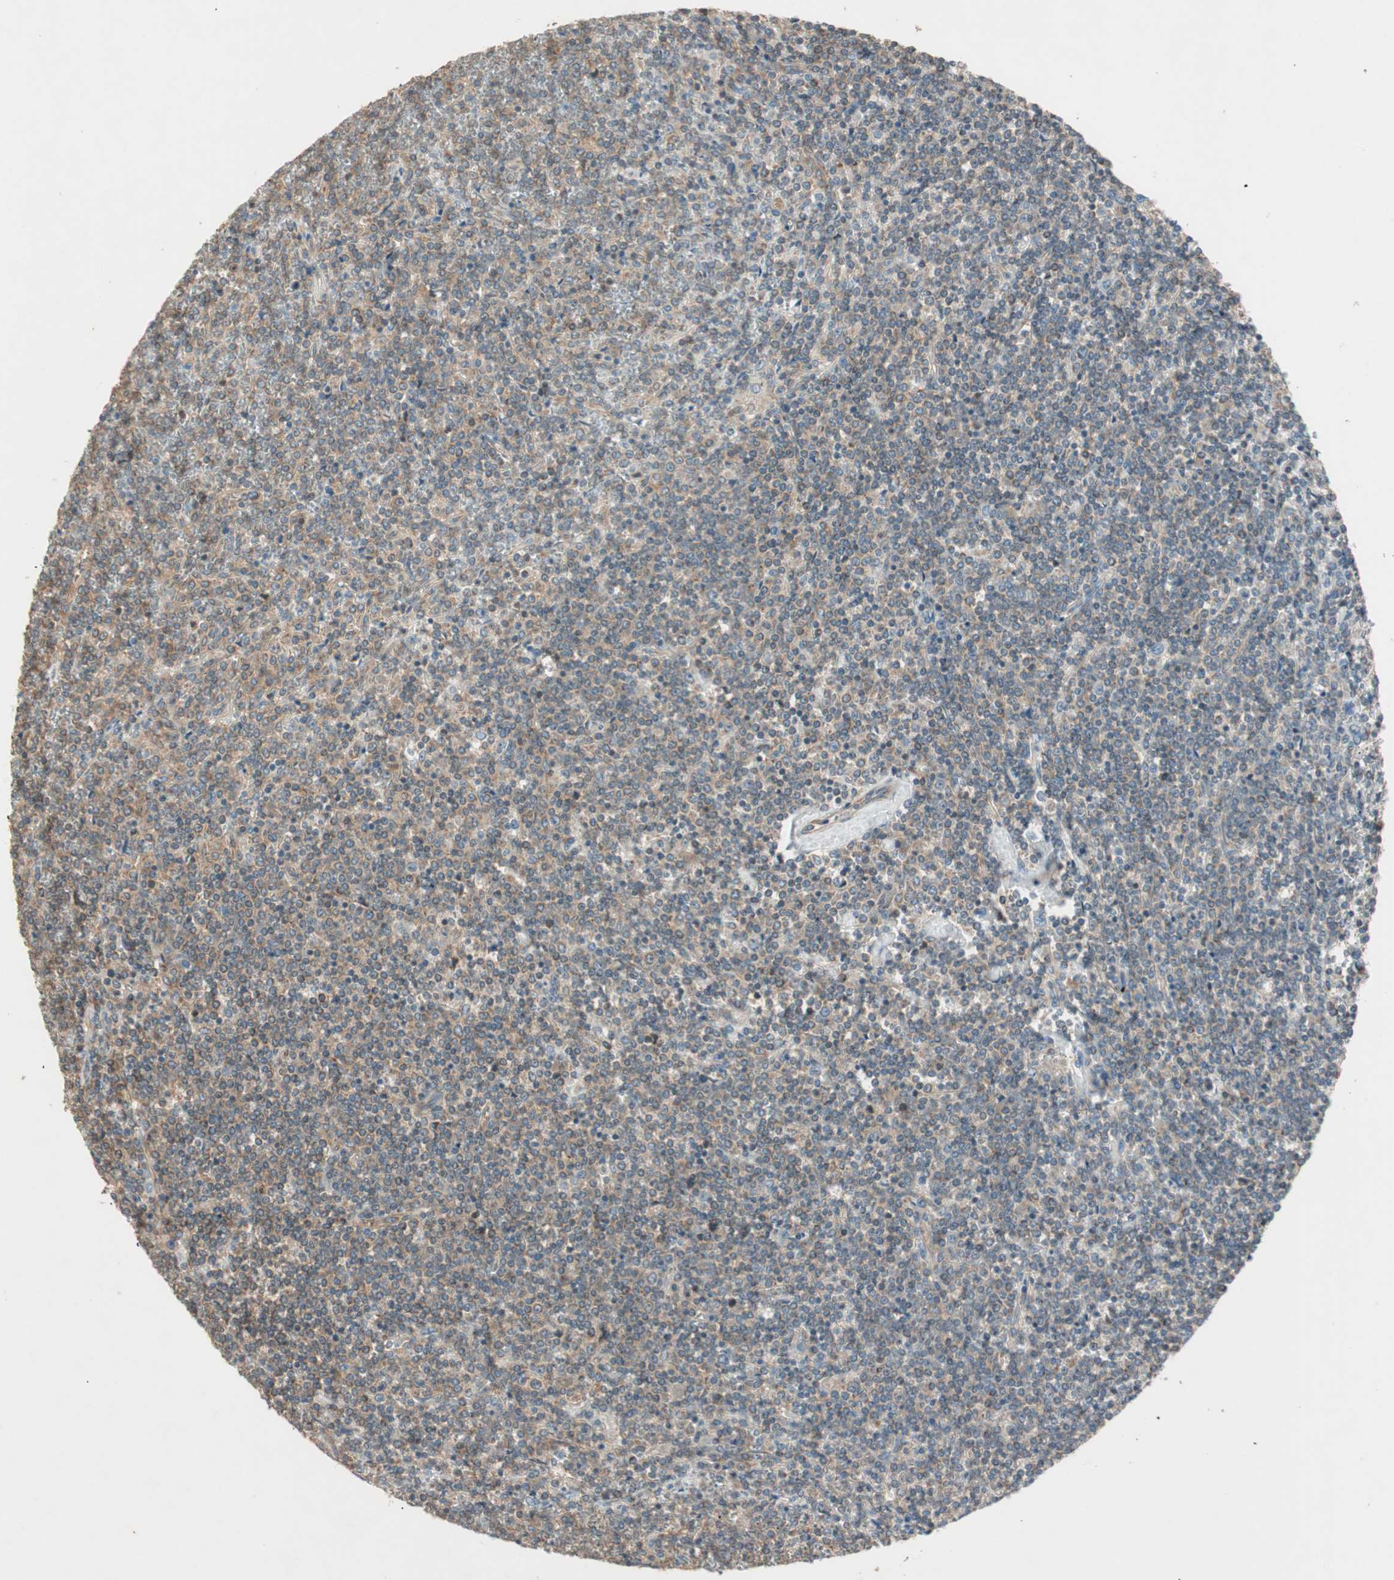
{"staining": {"intensity": "moderate", "quantity": "25%-75%", "location": "cytoplasmic/membranous"}, "tissue": "lymphoma", "cell_type": "Tumor cells", "image_type": "cancer", "snomed": [{"axis": "morphology", "description": "Malignant lymphoma, non-Hodgkin's type, Low grade"}, {"axis": "topography", "description": "Spleen"}], "caption": "Immunohistochemistry (IHC) of human malignant lymphoma, non-Hodgkin's type (low-grade) shows medium levels of moderate cytoplasmic/membranous positivity in about 25%-75% of tumor cells. Immunohistochemistry (IHC) stains the protein of interest in brown and the nuclei are stained blue.", "gene": "CC2D1A", "patient": {"sex": "female", "age": 19}}